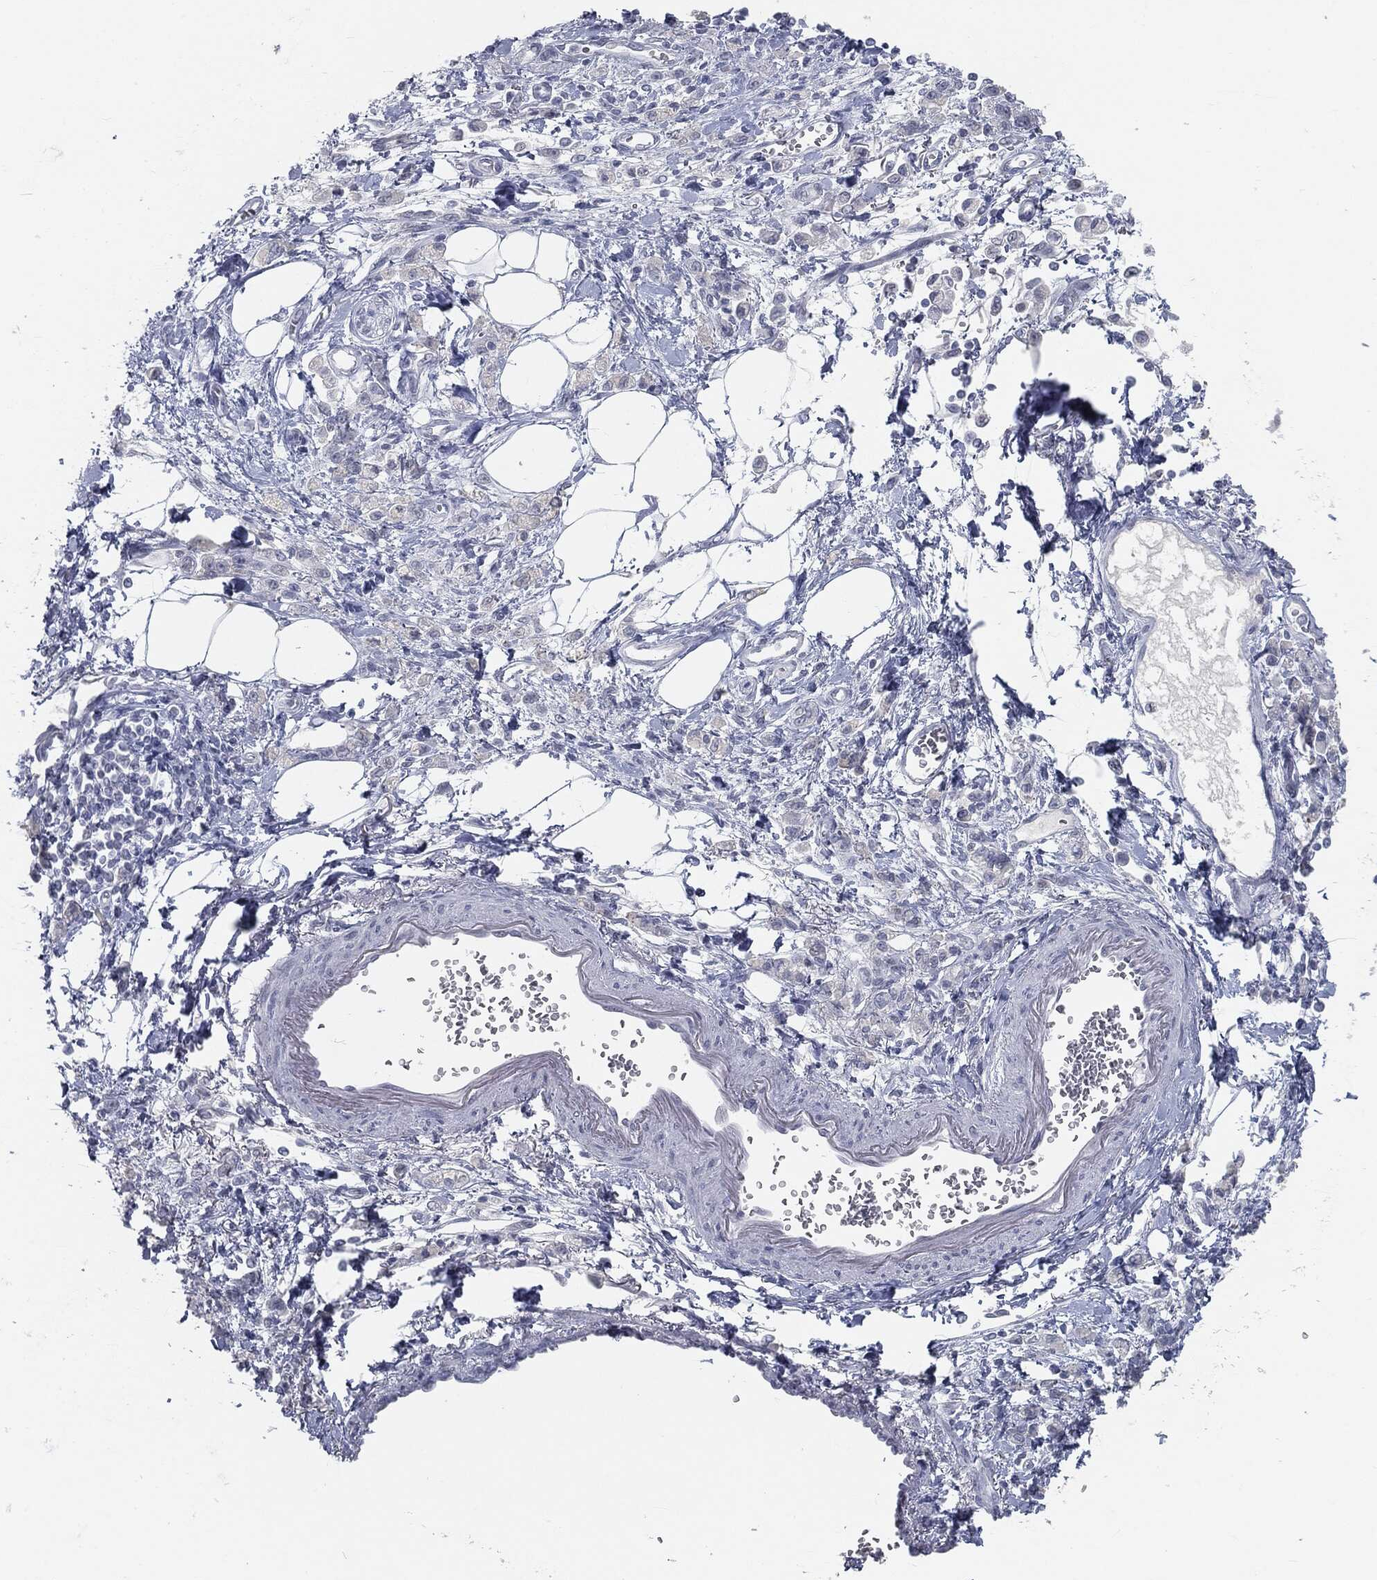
{"staining": {"intensity": "negative", "quantity": "none", "location": "none"}, "tissue": "stomach cancer", "cell_type": "Tumor cells", "image_type": "cancer", "snomed": [{"axis": "morphology", "description": "Adenocarcinoma, NOS"}, {"axis": "topography", "description": "Stomach"}], "caption": "Immunohistochemistry photomicrograph of neoplastic tissue: human stomach cancer stained with DAB demonstrates no significant protein expression in tumor cells.", "gene": "PRAME", "patient": {"sex": "male", "age": 77}}